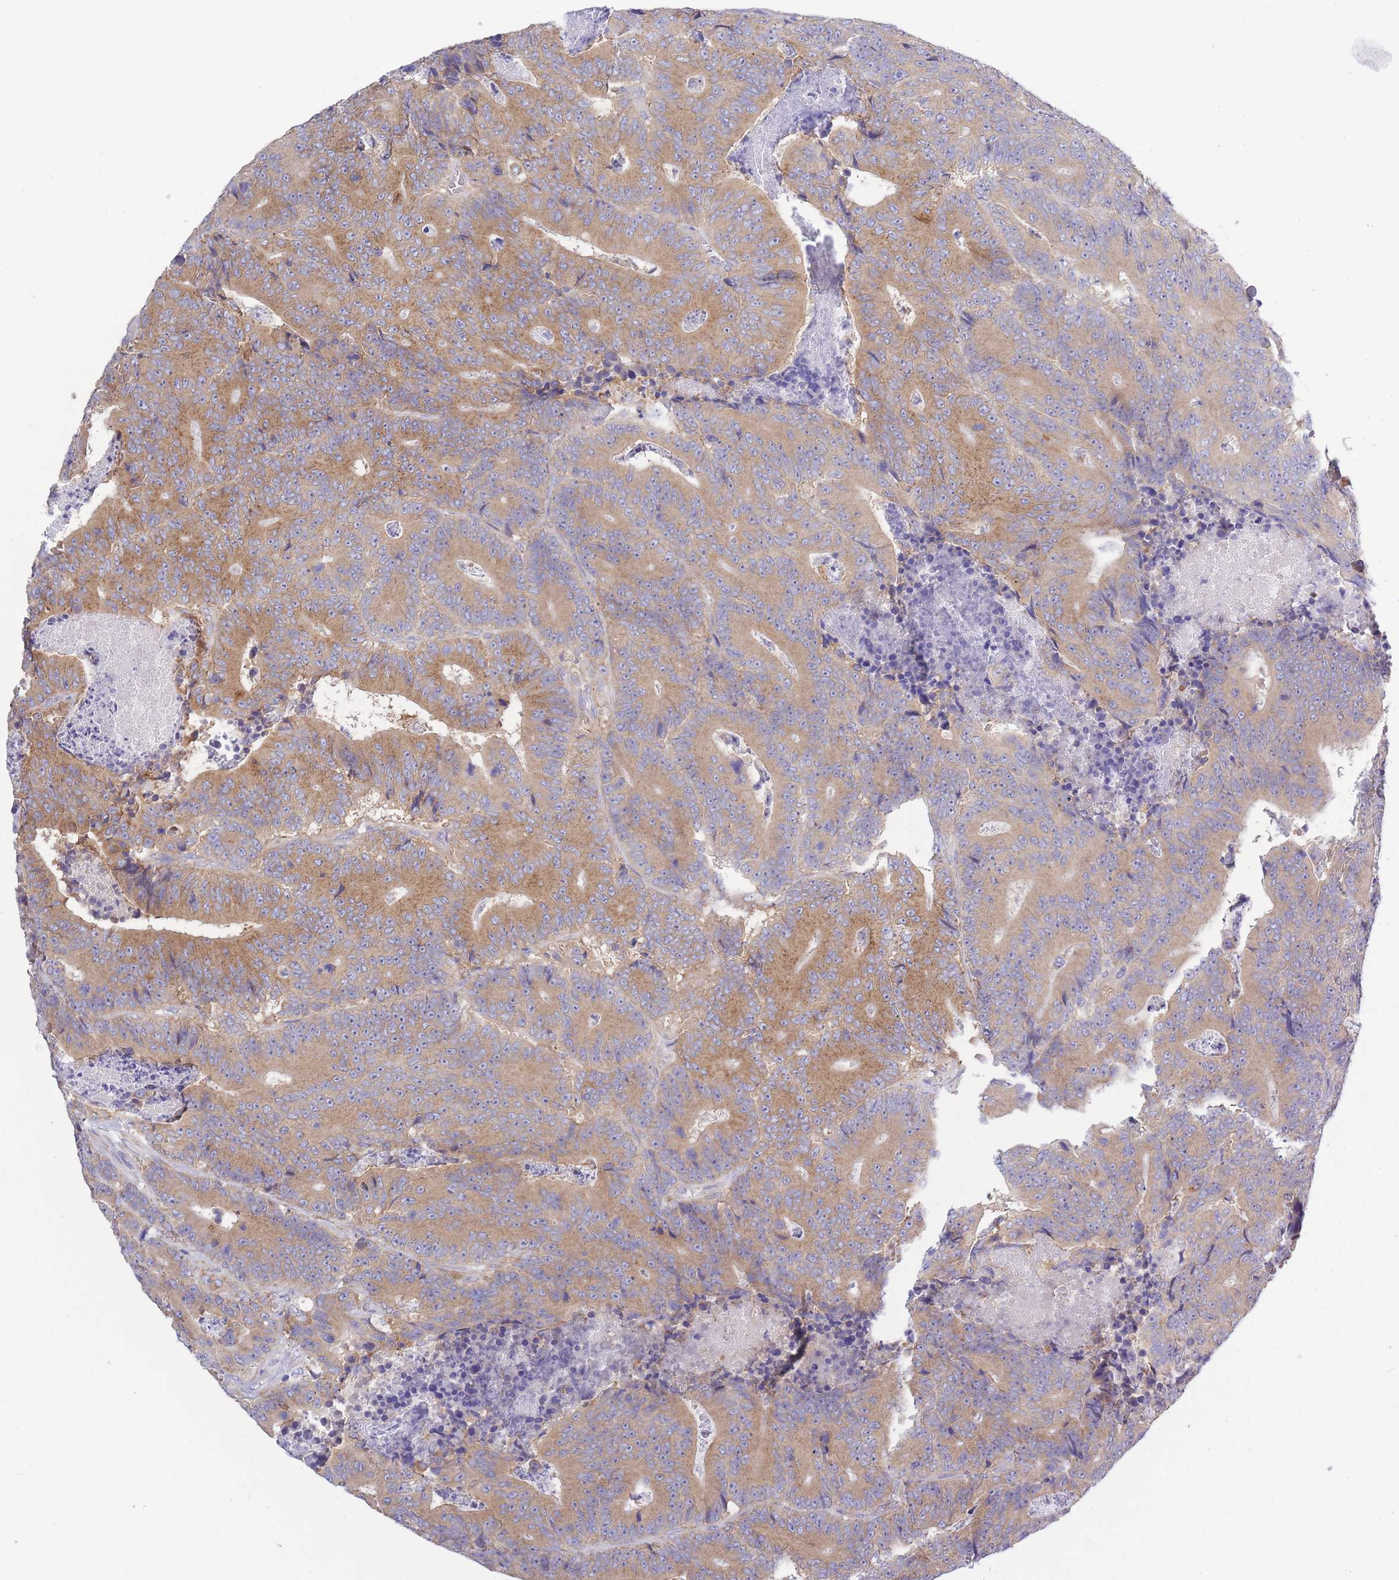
{"staining": {"intensity": "moderate", "quantity": ">75%", "location": "cytoplasmic/membranous"}, "tissue": "colorectal cancer", "cell_type": "Tumor cells", "image_type": "cancer", "snomed": [{"axis": "morphology", "description": "Adenocarcinoma, NOS"}, {"axis": "topography", "description": "Colon"}], "caption": "This is an image of immunohistochemistry staining of colorectal cancer (adenocarcinoma), which shows moderate positivity in the cytoplasmic/membranous of tumor cells.", "gene": "COPG2", "patient": {"sex": "male", "age": 83}}